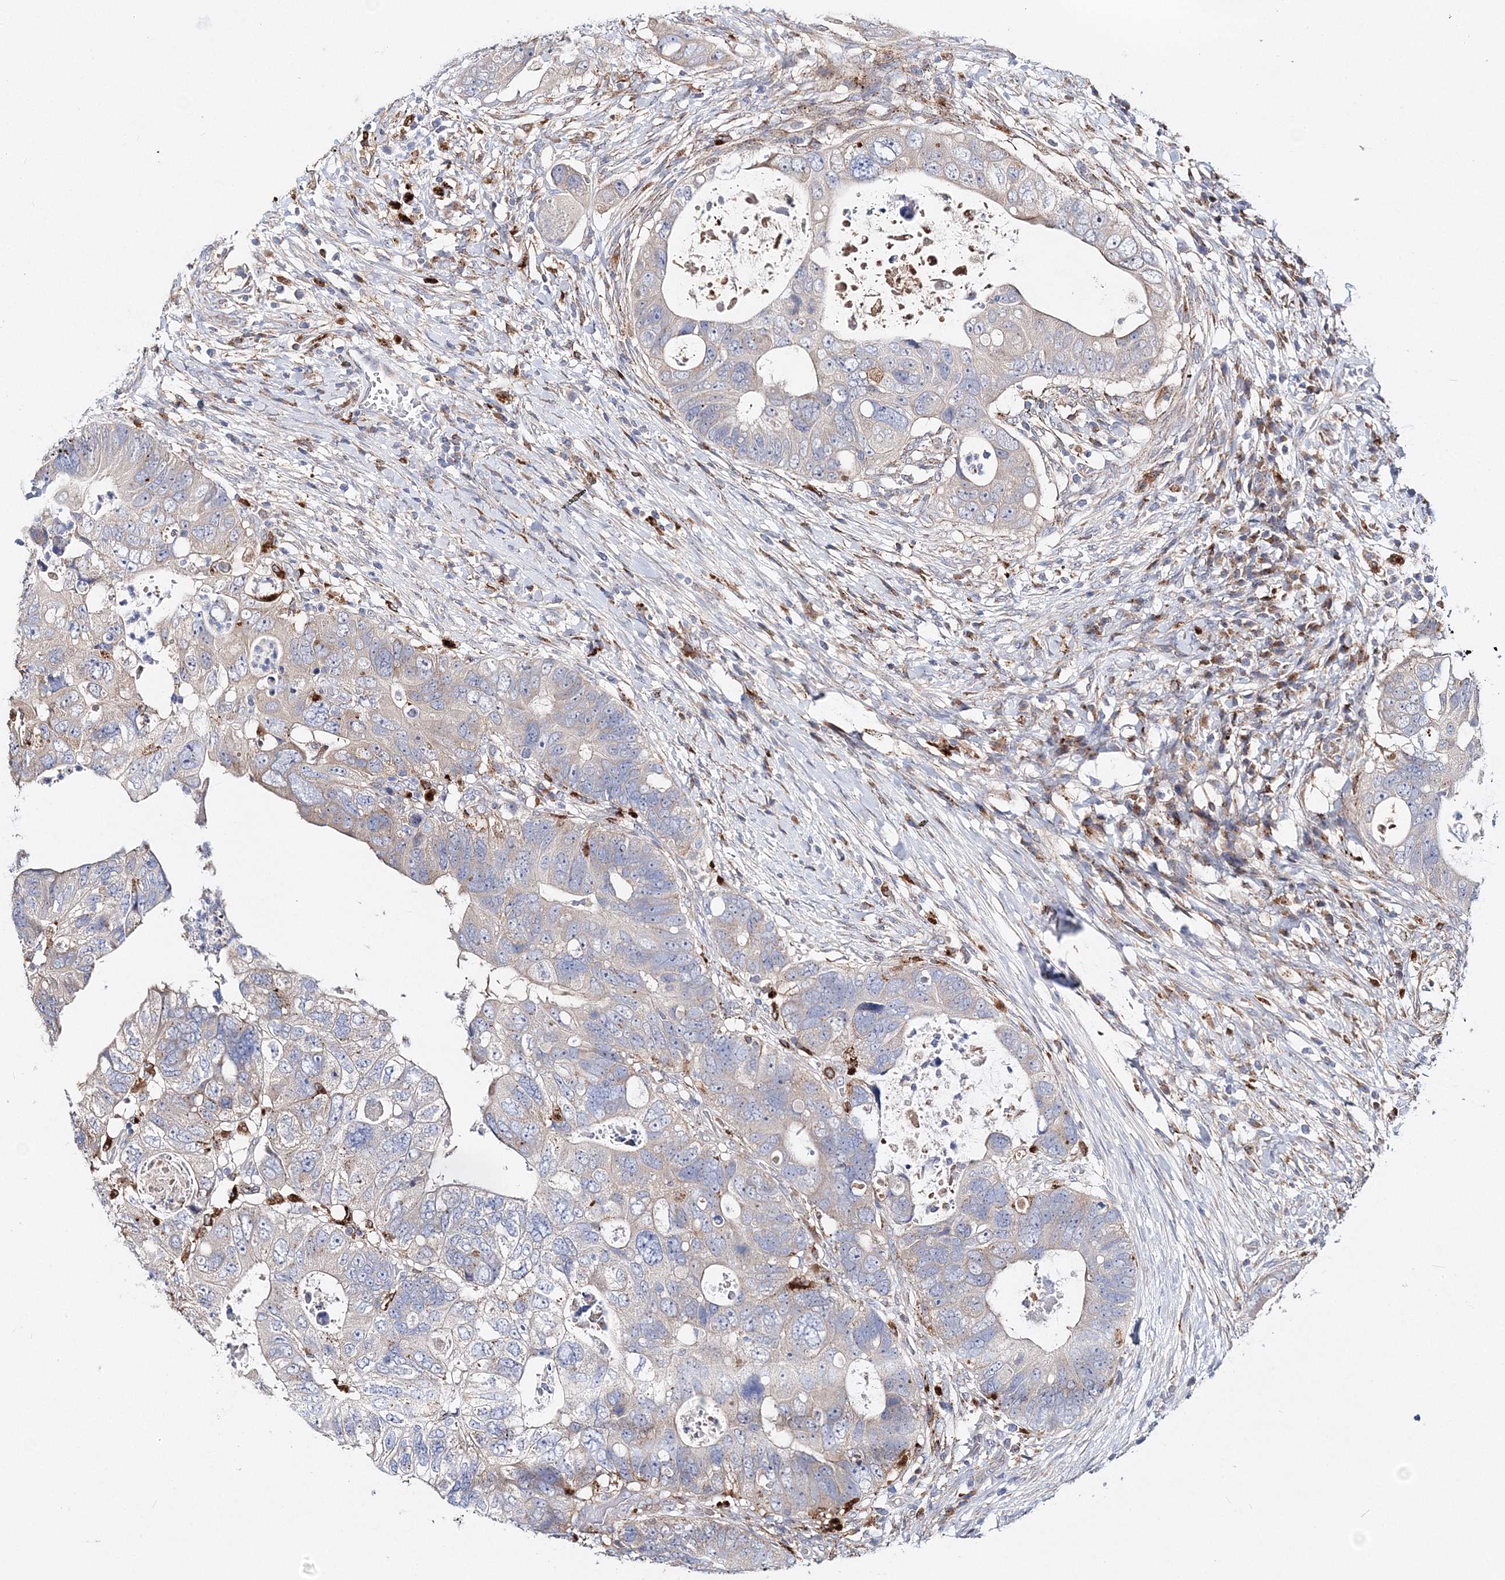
{"staining": {"intensity": "weak", "quantity": "25%-75%", "location": "cytoplasmic/membranous"}, "tissue": "colorectal cancer", "cell_type": "Tumor cells", "image_type": "cancer", "snomed": [{"axis": "morphology", "description": "Adenocarcinoma, NOS"}, {"axis": "topography", "description": "Rectum"}], "caption": "Weak cytoplasmic/membranous positivity is seen in about 25%-75% of tumor cells in colorectal cancer (adenocarcinoma).", "gene": "C3orf38", "patient": {"sex": "male", "age": 59}}